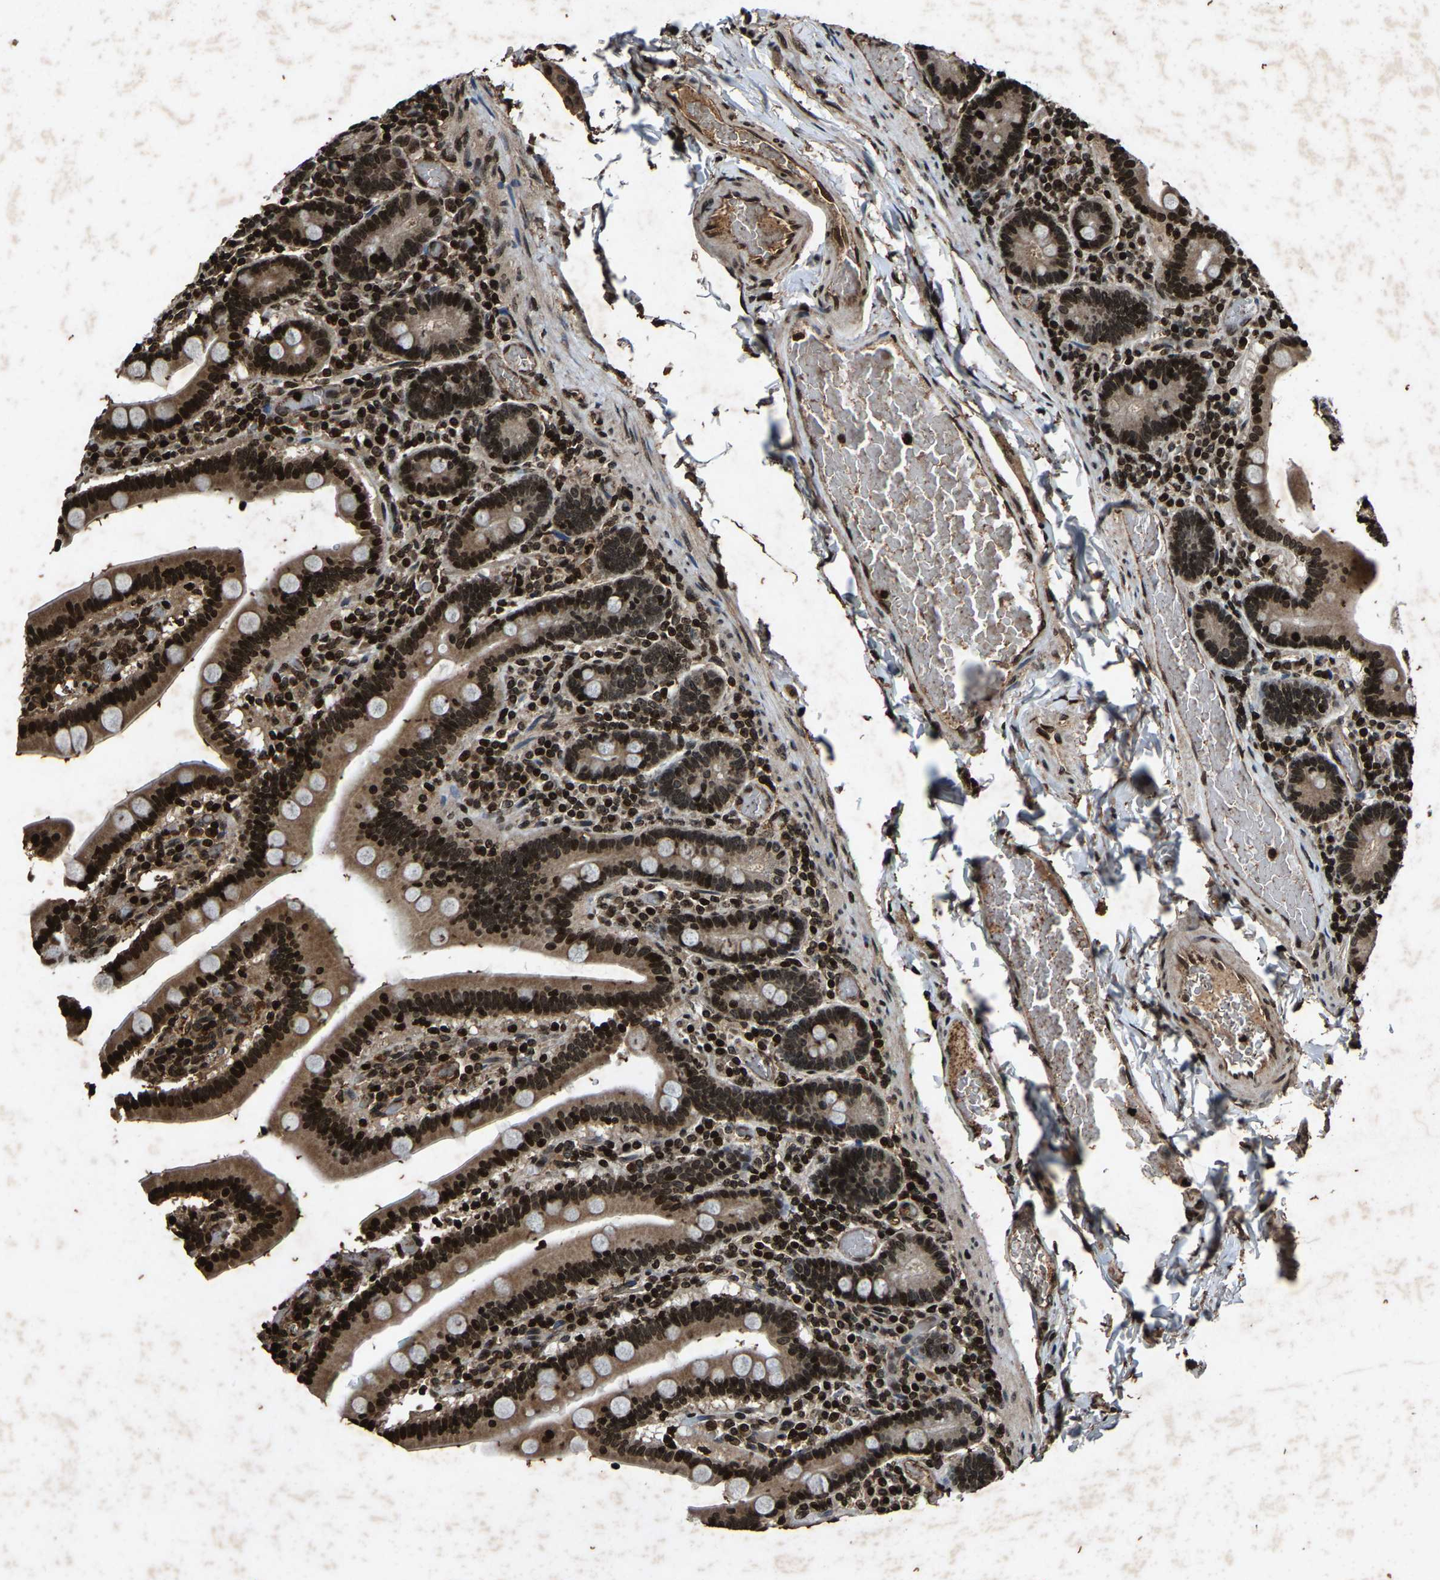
{"staining": {"intensity": "strong", "quantity": ">75%", "location": "cytoplasmic/membranous,nuclear"}, "tissue": "duodenum", "cell_type": "Glandular cells", "image_type": "normal", "snomed": [{"axis": "morphology", "description": "Normal tissue, NOS"}, {"axis": "topography", "description": "Duodenum"}], "caption": "Approximately >75% of glandular cells in benign duodenum reveal strong cytoplasmic/membranous,nuclear protein positivity as visualized by brown immunohistochemical staining.", "gene": "H4C1", "patient": {"sex": "female", "age": 53}}